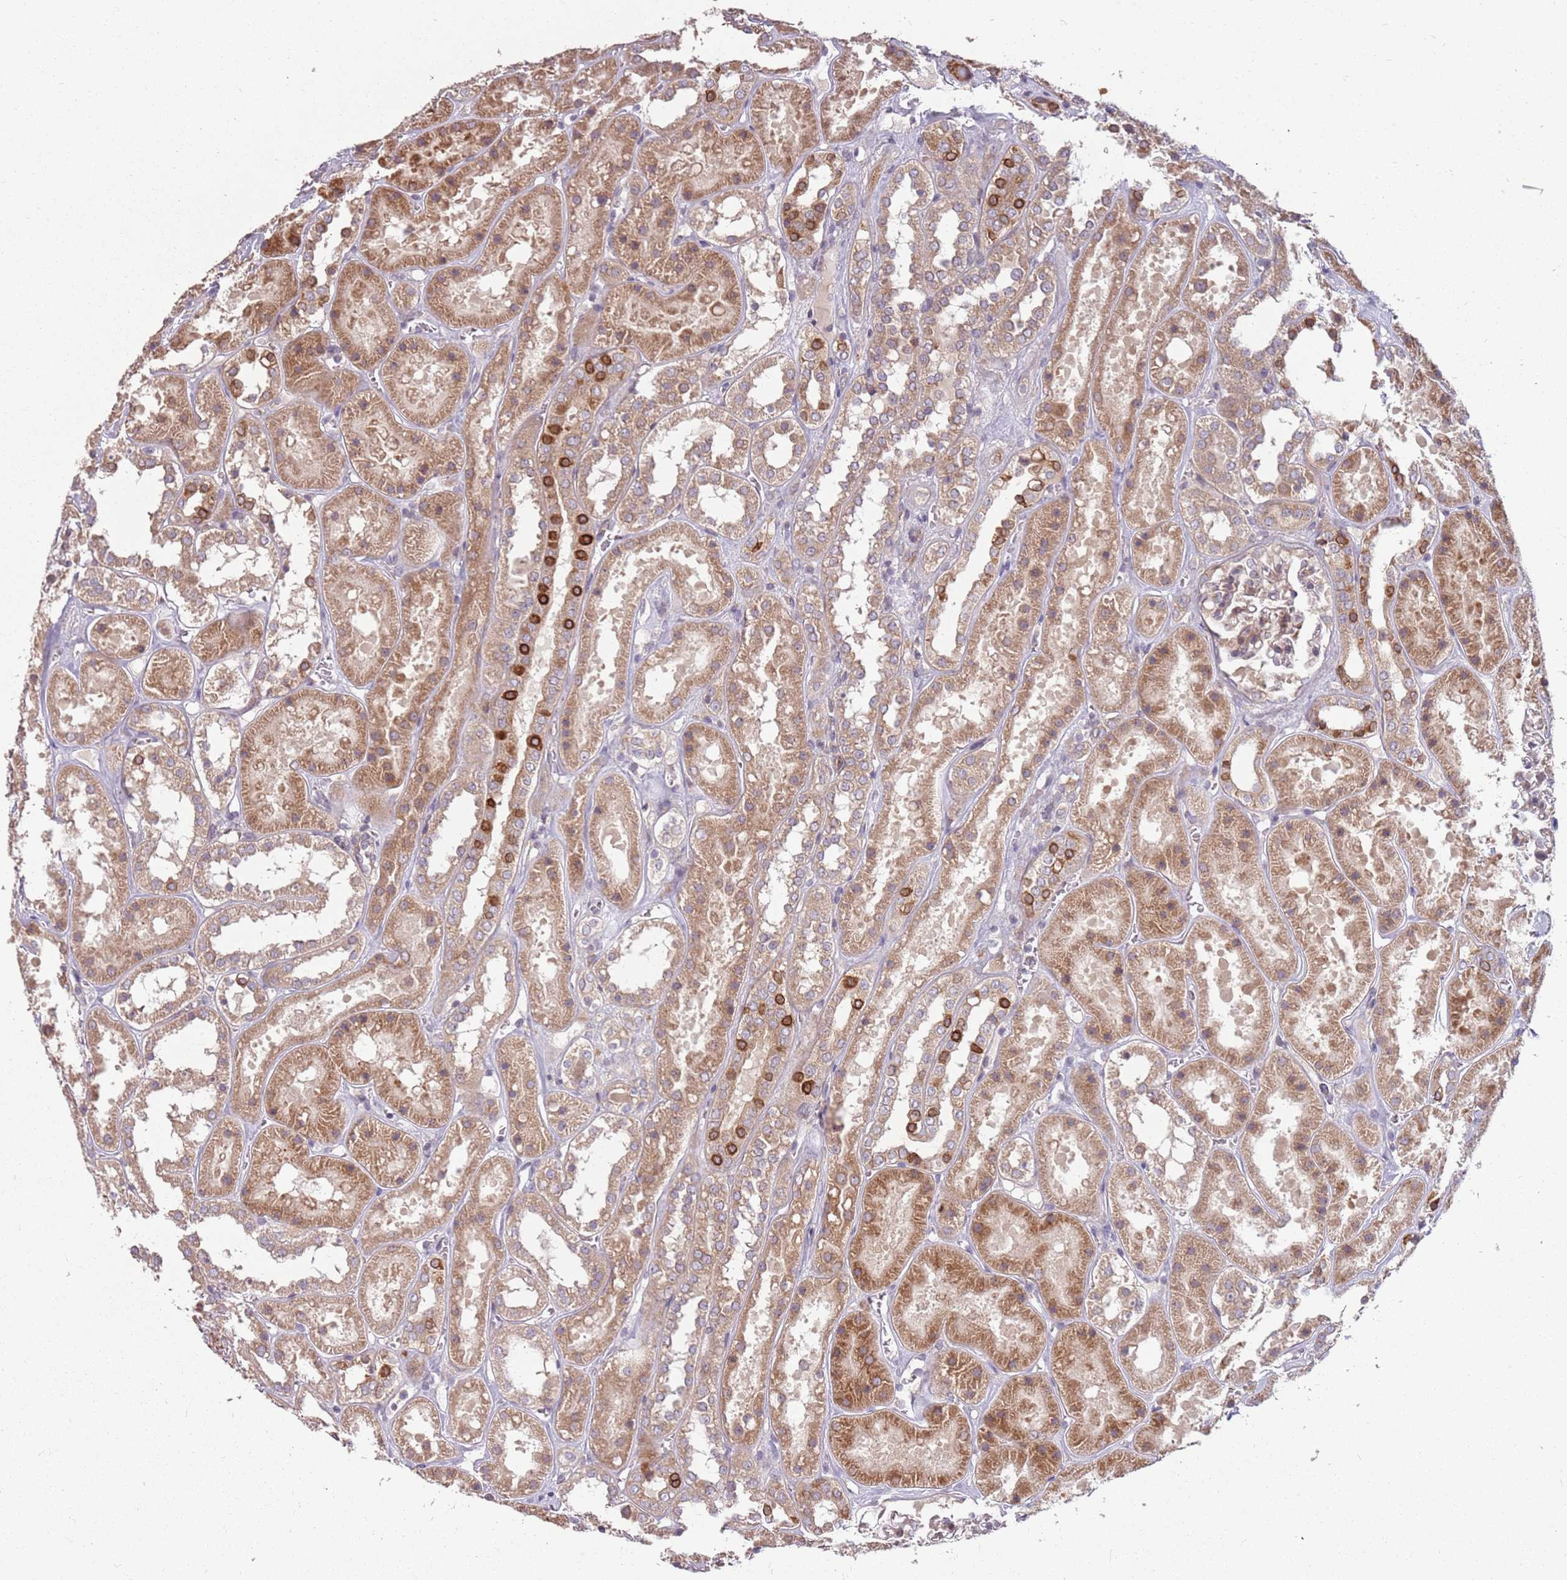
{"staining": {"intensity": "moderate", "quantity": "<25%", "location": "cytoplasmic/membranous"}, "tissue": "kidney", "cell_type": "Cells in glomeruli", "image_type": "normal", "snomed": [{"axis": "morphology", "description": "Normal tissue, NOS"}, {"axis": "topography", "description": "Kidney"}], "caption": "A high-resolution photomicrograph shows immunohistochemistry (IHC) staining of benign kidney, which shows moderate cytoplasmic/membranous staining in approximately <25% of cells in glomeruli.", "gene": "PLD6", "patient": {"sex": "female", "age": 41}}